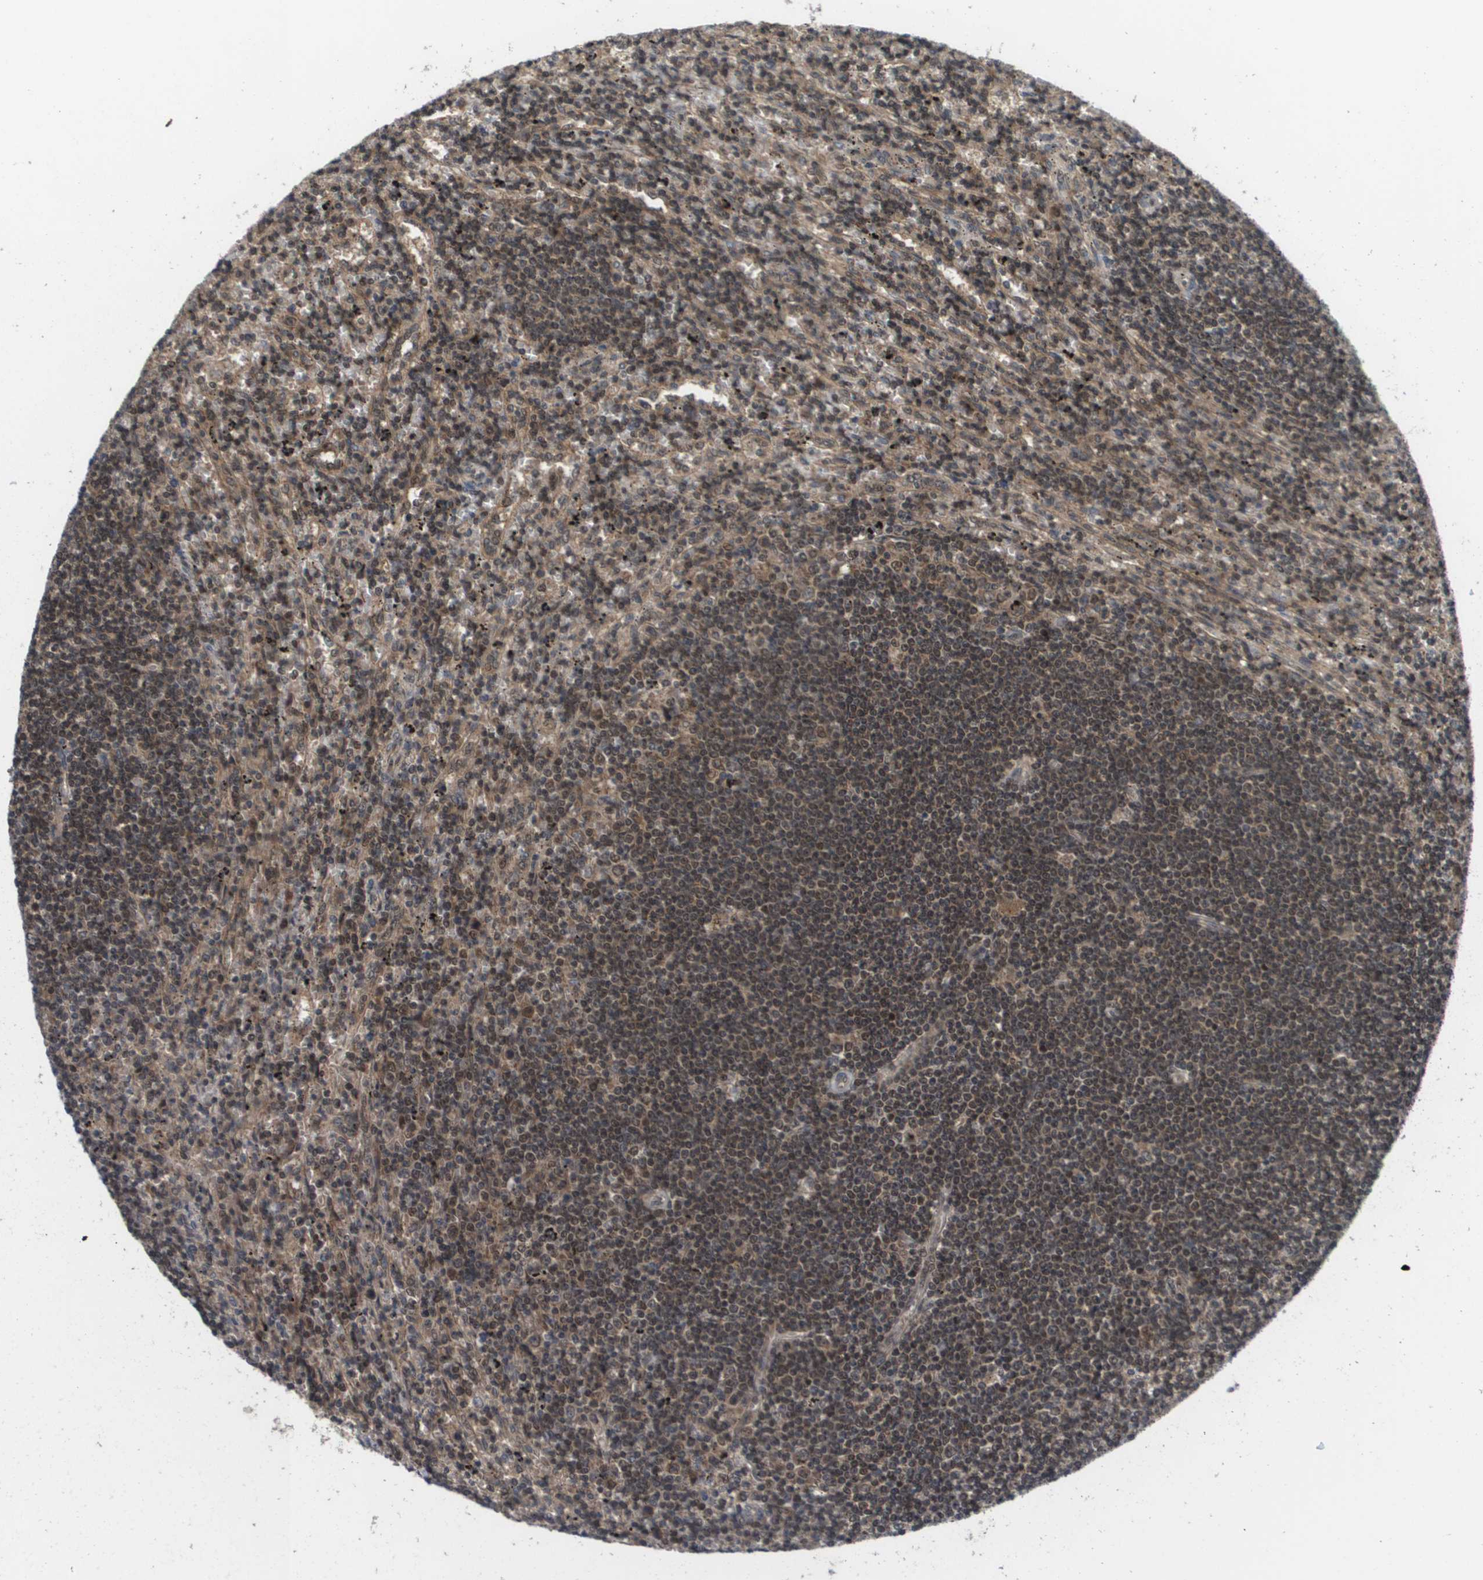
{"staining": {"intensity": "moderate", "quantity": "25%-75%", "location": "cytoplasmic/membranous,nuclear"}, "tissue": "lymphoma", "cell_type": "Tumor cells", "image_type": "cancer", "snomed": [{"axis": "morphology", "description": "Malignant lymphoma, non-Hodgkin's type, Low grade"}, {"axis": "topography", "description": "Spleen"}], "caption": "Human low-grade malignant lymphoma, non-Hodgkin's type stained with a brown dye demonstrates moderate cytoplasmic/membranous and nuclear positive staining in about 25%-75% of tumor cells.", "gene": "RBM38", "patient": {"sex": "male", "age": 76}}